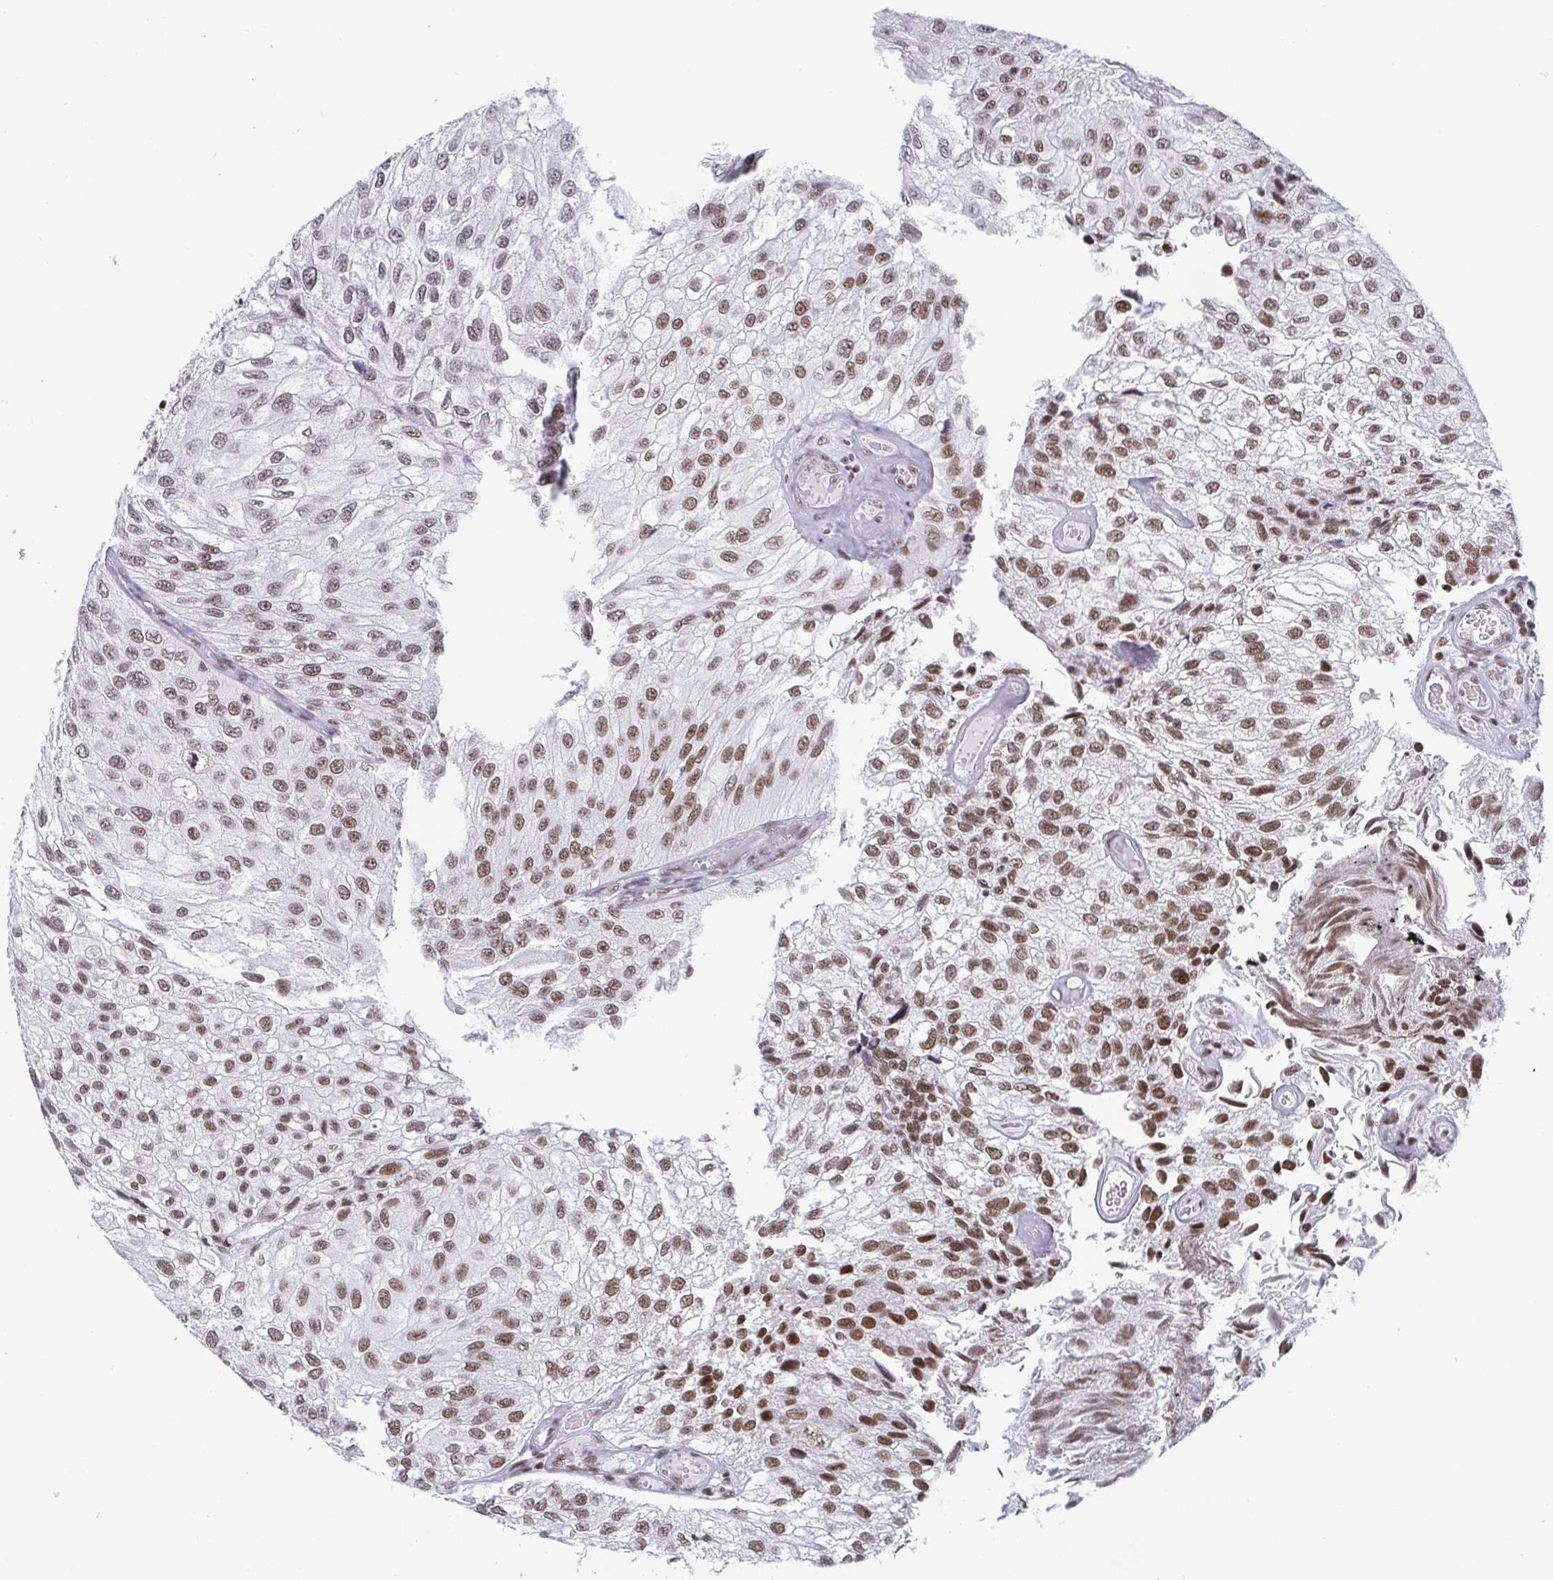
{"staining": {"intensity": "moderate", "quantity": ">75%", "location": "nuclear"}, "tissue": "urothelial cancer", "cell_type": "Tumor cells", "image_type": "cancer", "snomed": [{"axis": "morphology", "description": "Urothelial carcinoma, NOS"}, {"axis": "topography", "description": "Urinary bladder"}], "caption": "Urothelial cancer stained with a brown dye exhibits moderate nuclear positive positivity in about >75% of tumor cells.", "gene": "CTCF", "patient": {"sex": "male", "age": 87}}